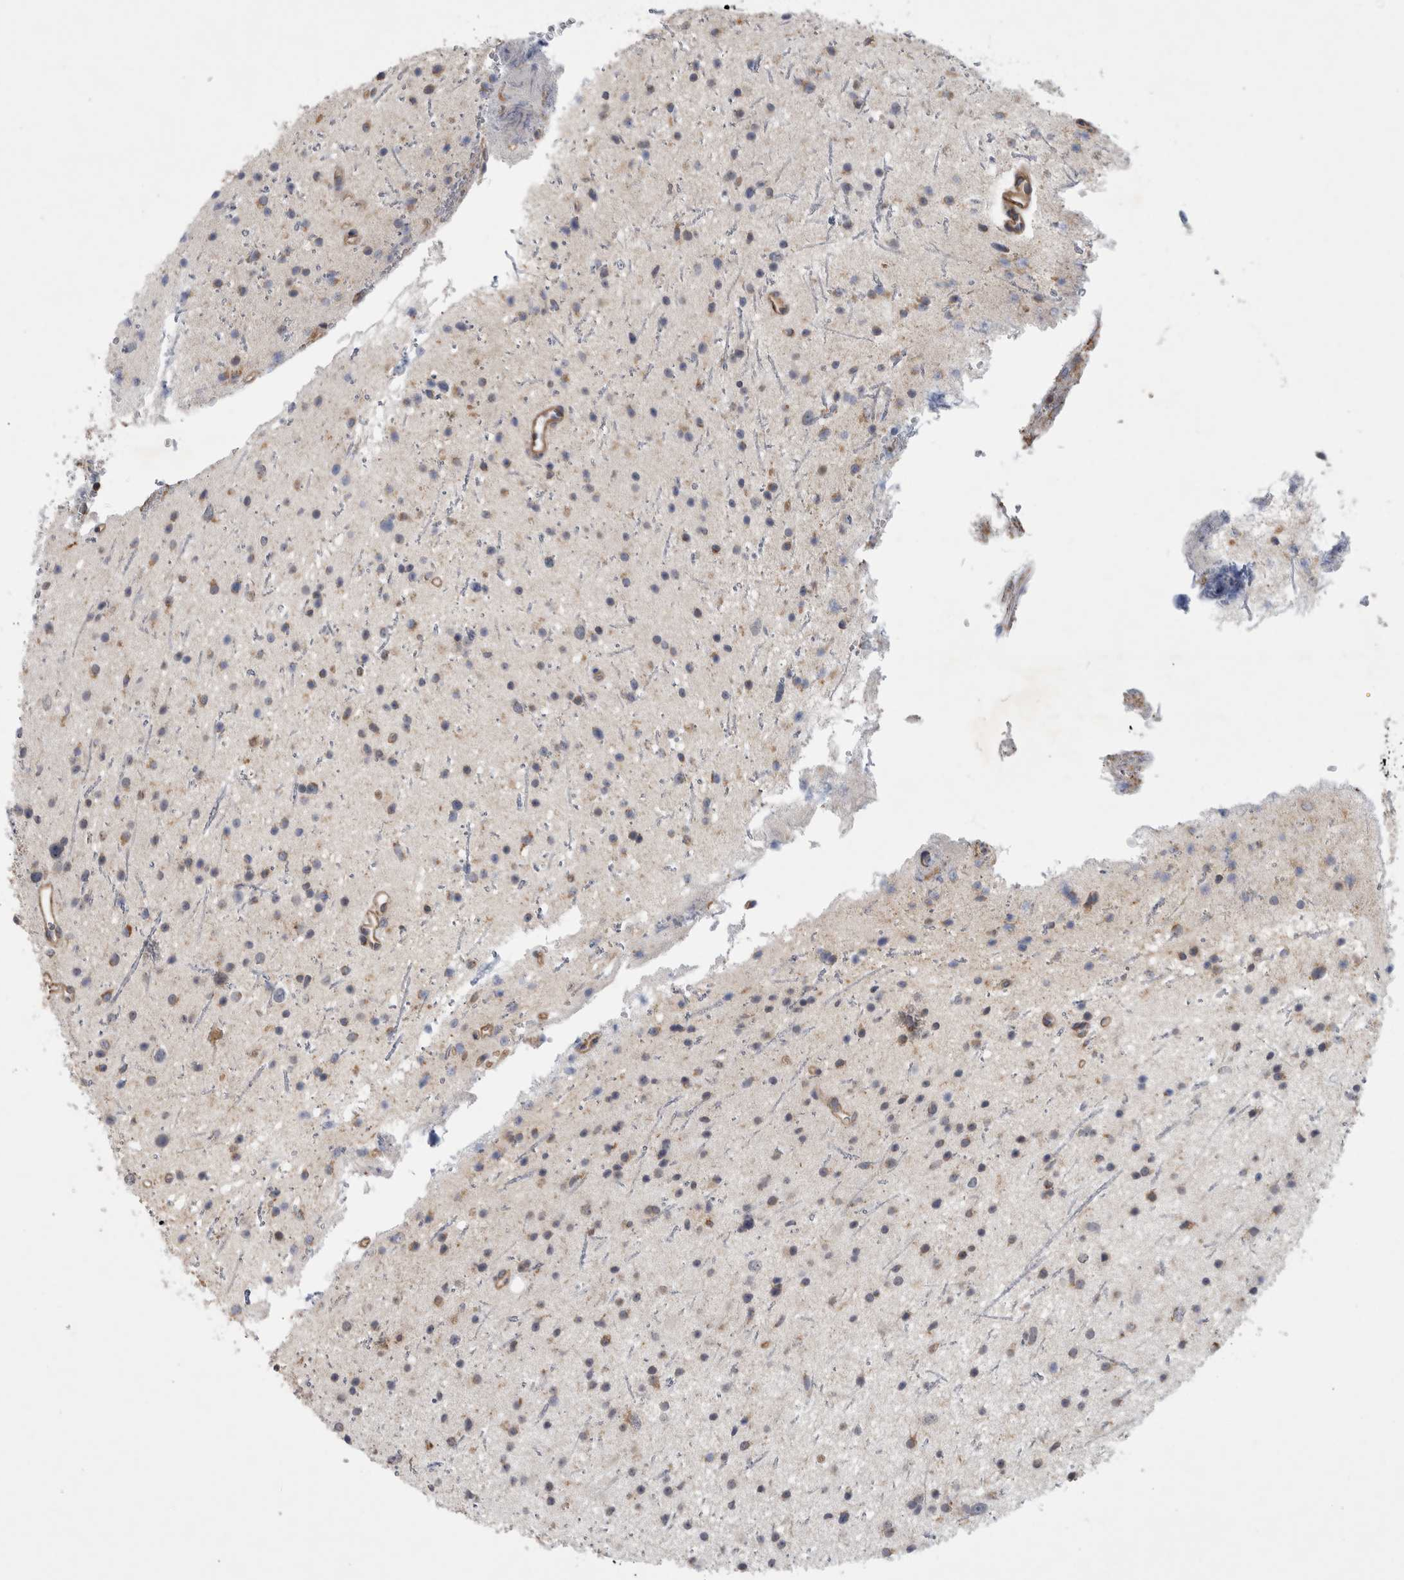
{"staining": {"intensity": "weak", "quantity": ">75%", "location": "cytoplasmic/membranous"}, "tissue": "glioma", "cell_type": "Tumor cells", "image_type": "cancer", "snomed": [{"axis": "morphology", "description": "Glioma, malignant, Low grade"}, {"axis": "topography", "description": "Cerebral cortex"}], "caption": "Protein expression analysis of human glioma reveals weak cytoplasmic/membranous expression in about >75% of tumor cells. (Brightfield microscopy of DAB IHC at high magnification).", "gene": "SFXN2", "patient": {"sex": "female", "age": 39}}